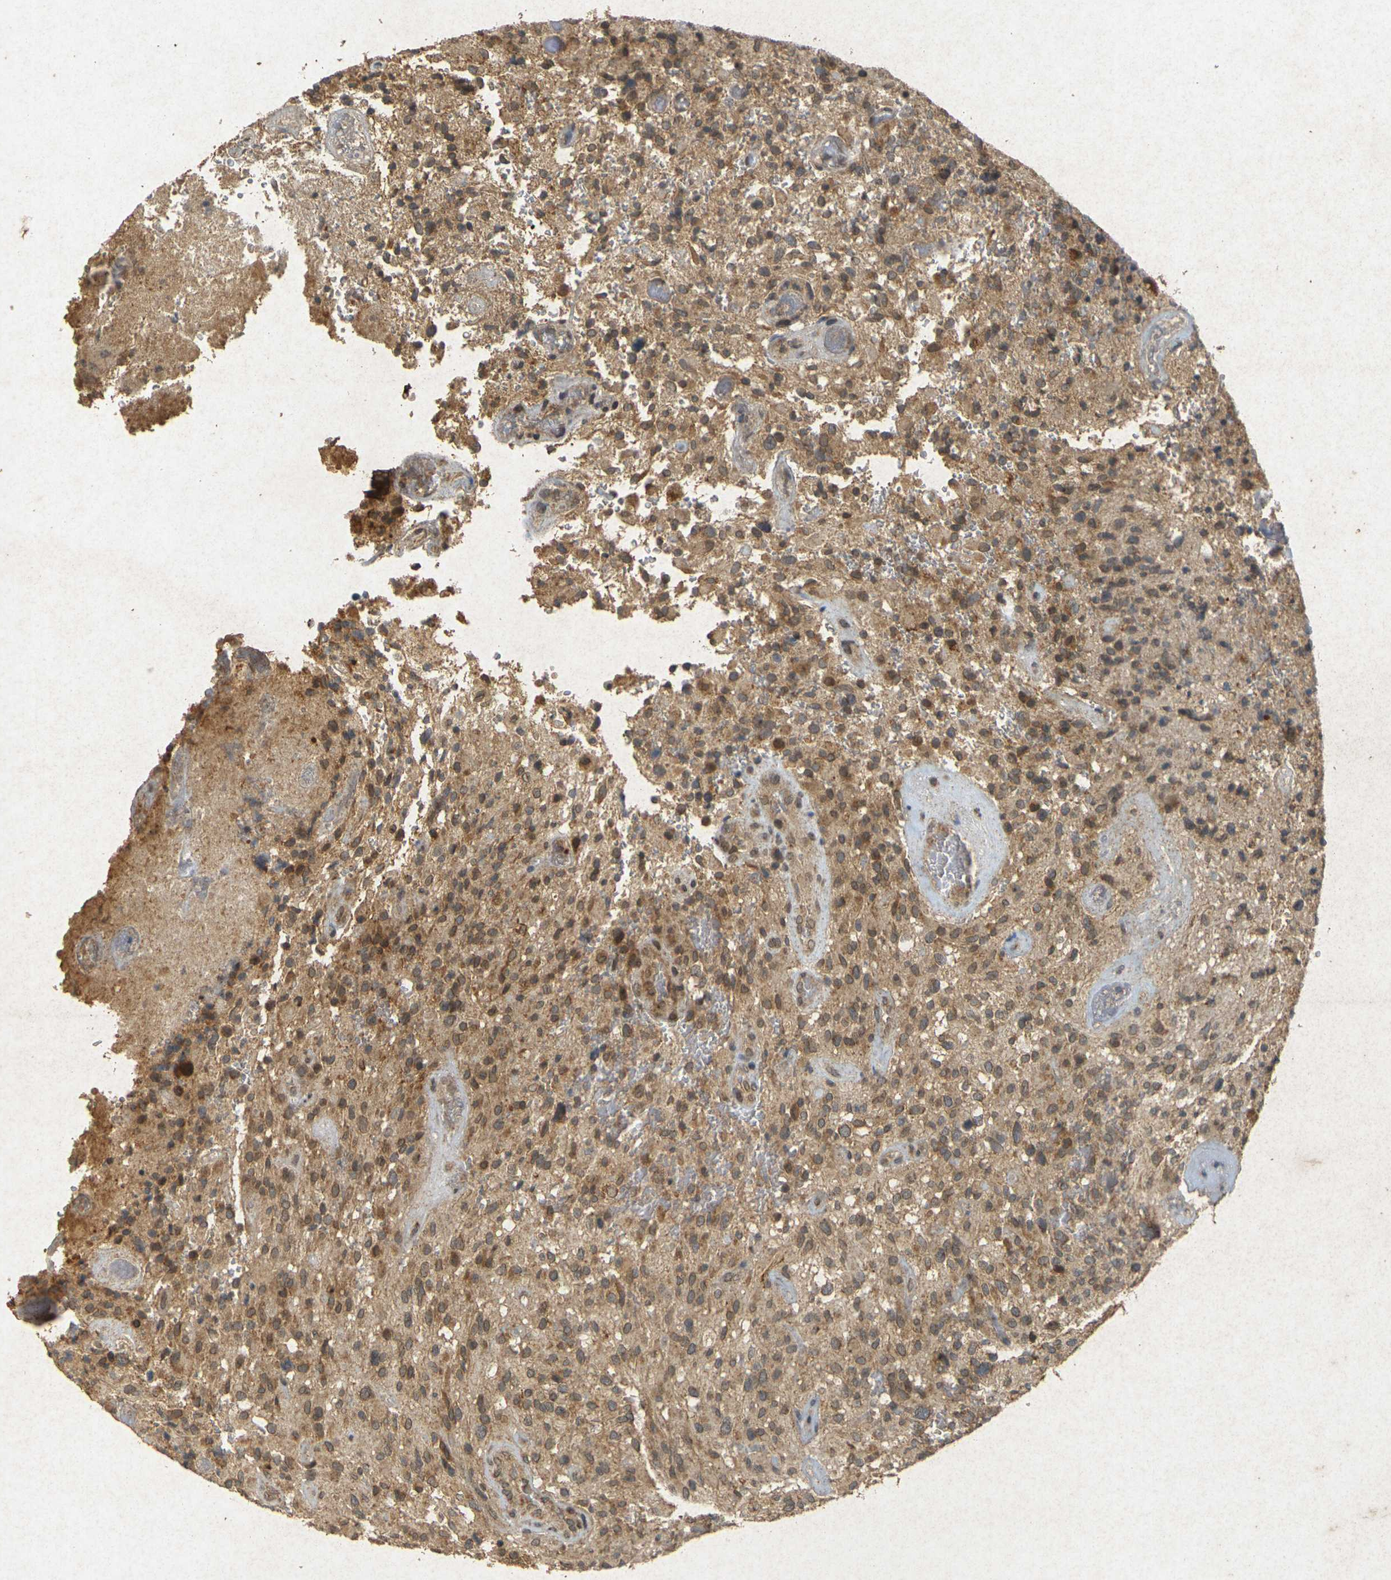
{"staining": {"intensity": "moderate", "quantity": ">75%", "location": "cytoplasmic/membranous"}, "tissue": "glioma", "cell_type": "Tumor cells", "image_type": "cancer", "snomed": [{"axis": "morphology", "description": "Glioma, malignant, High grade"}, {"axis": "topography", "description": "Brain"}], "caption": "High-grade glioma (malignant) stained with DAB (3,3'-diaminobenzidine) IHC shows medium levels of moderate cytoplasmic/membranous staining in about >75% of tumor cells.", "gene": "ERN1", "patient": {"sex": "male", "age": 71}}